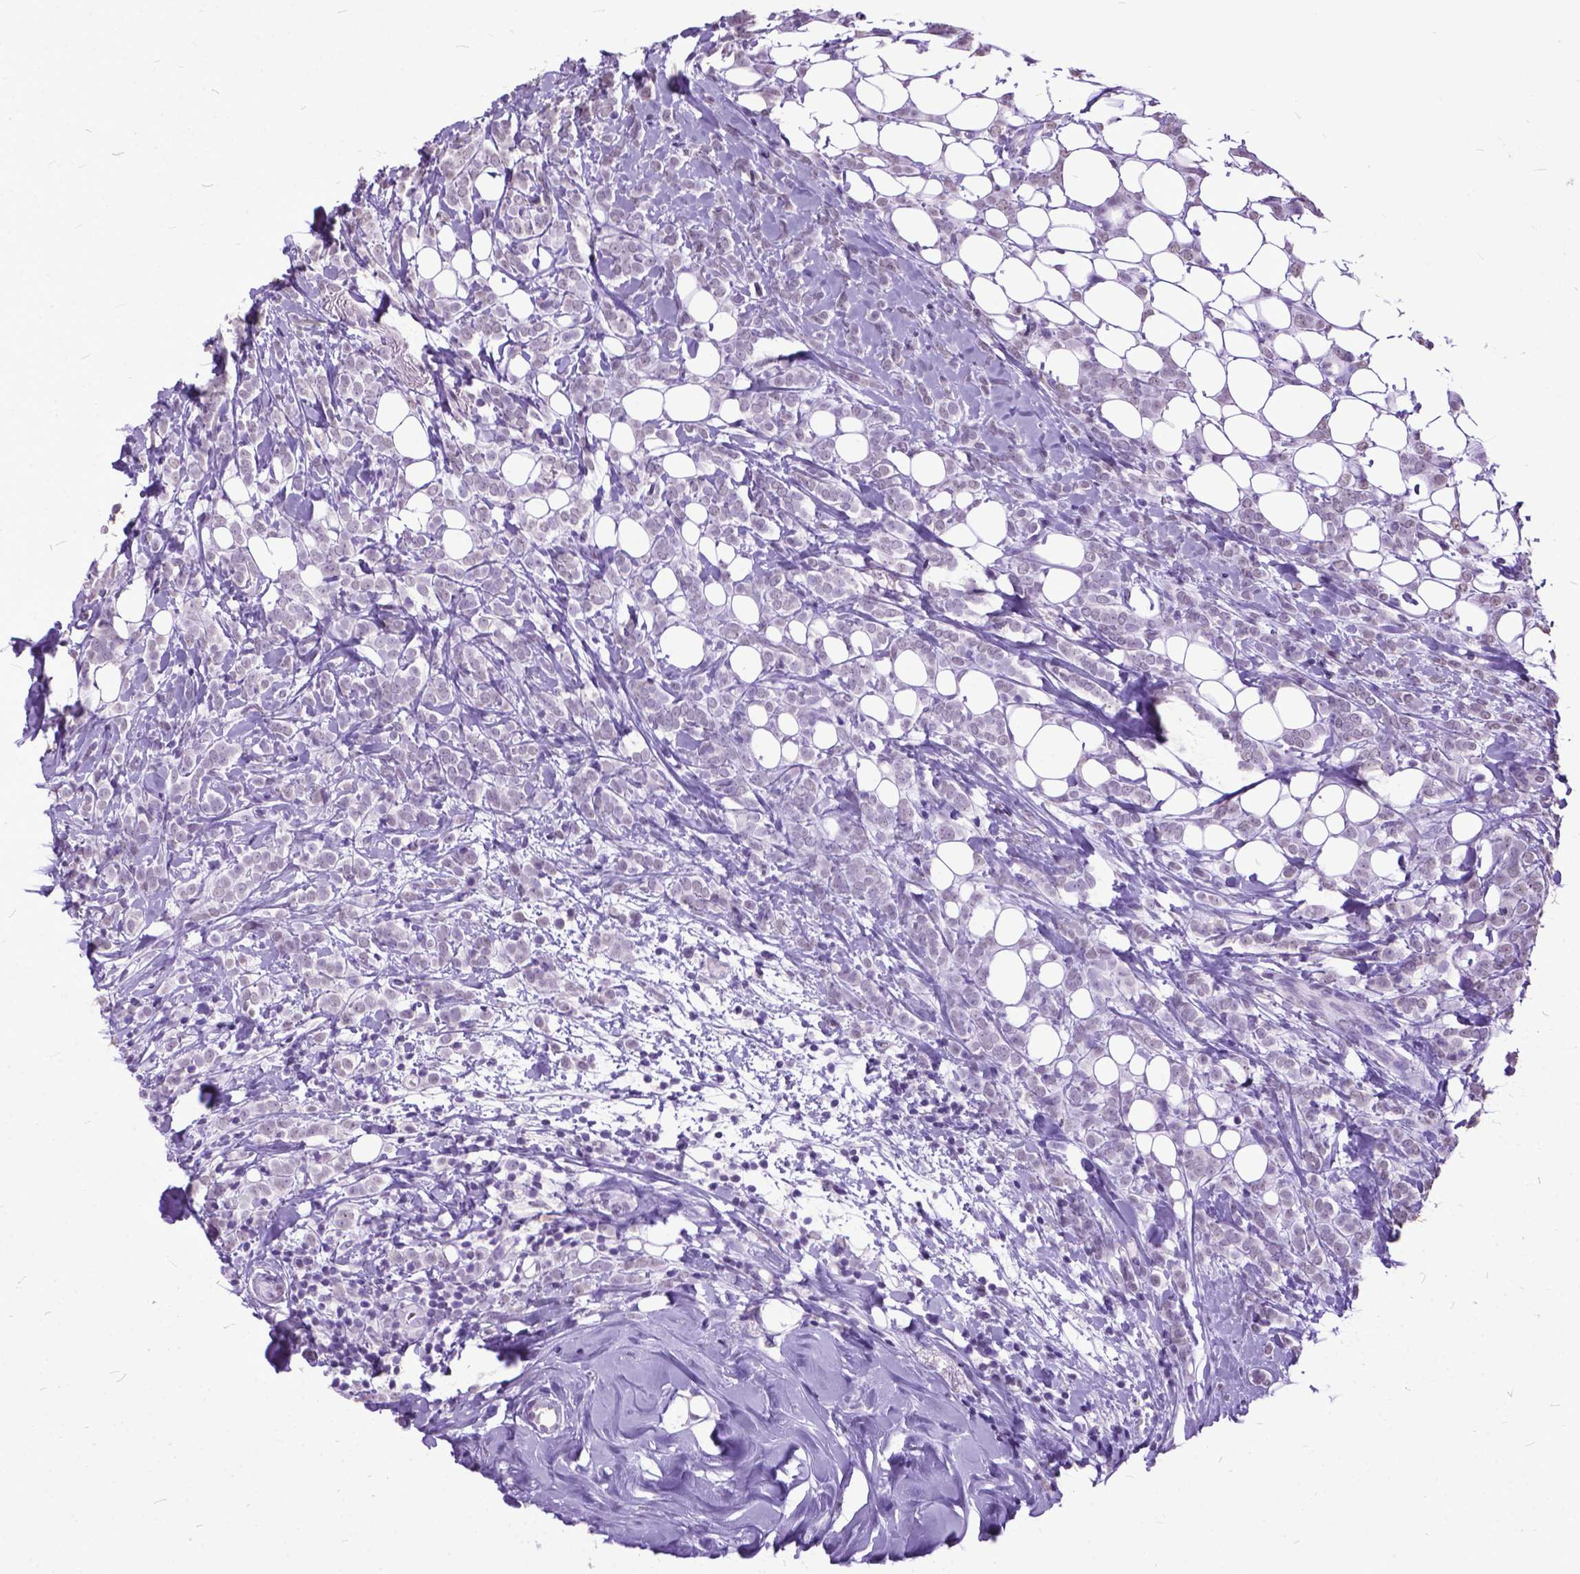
{"staining": {"intensity": "negative", "quantity": "none", "location": "none"}, "tissue": "breast cancer", "cell_type": "Tumor cells", "image_type": "cancer", "snomed": [{"axis": "morphology", "description": "Lobular carcinoma"}, {"axis": "topography", "description": "Breast"}], "caption": "Lobular carcinoma (breast) was stained to show a protein in brown. There is no significant expression in tumor cells.", "gene": "MARCHF10", "patient": {"sex": "female", "age": 49}}